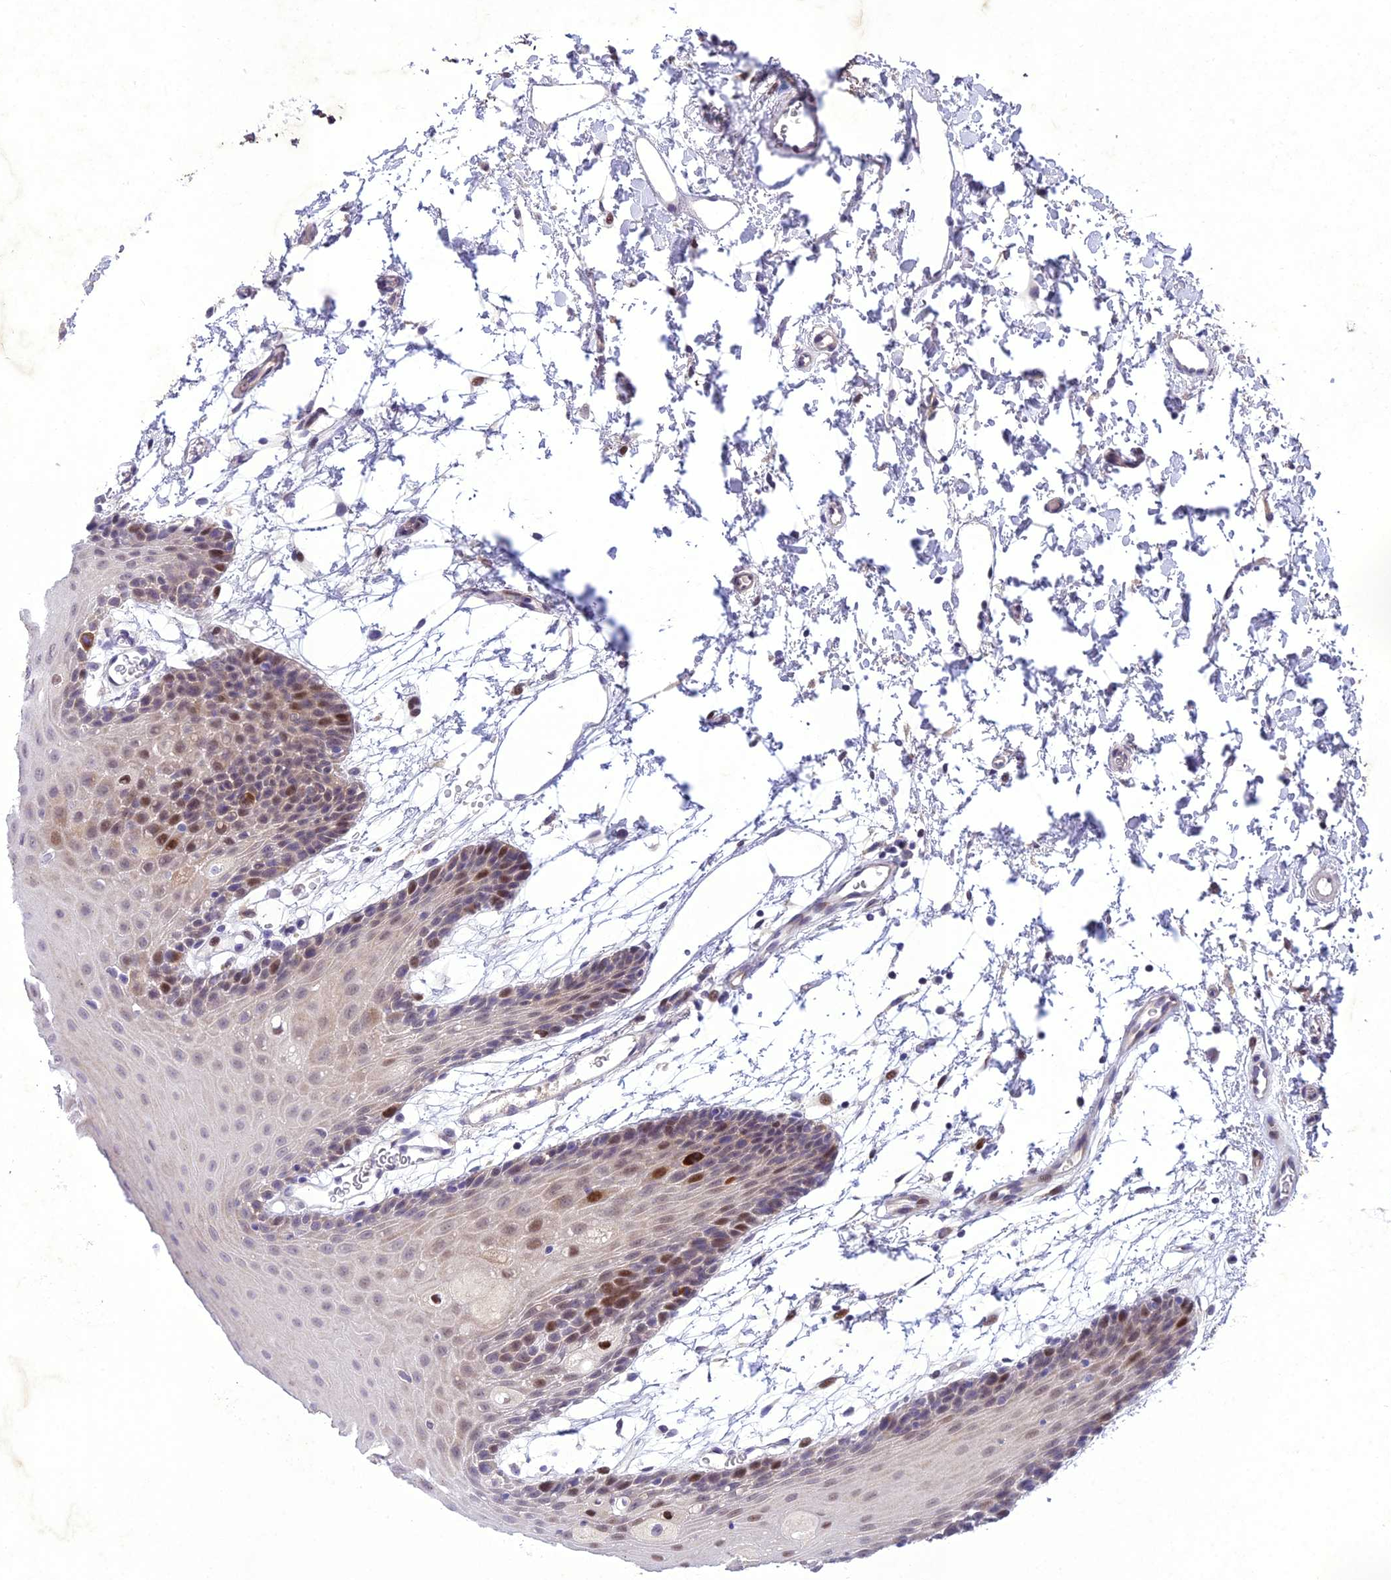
{"staining": {"intensity": "moderate", "quantity": "<25%", "location": "nuclear"}, "tissue": "oral mucosa", "cell_type": "Squamous epithelial cells", "image_type": "normal", "snomed": [{"axis": "morphology", "description": "Normal tissue, NOS"}, {"axis": "topography", "description": "Skeletal muscle"}, {"axis": "topography", "description": "Oral tissue"}, {"axis": "topography", "description": "Salivary gland"}, {"axis": "topography", "description": "Peripheral nerve tissue"}], "caption": "This photomicrograph demonstrates IHC staining of normal human oral mucosa, with low moderate nuclear expression in approximately <25% of squamous epithelial cells.", "gene": "ANKRD52", "patient": {"sex": "male", "age": 54}}